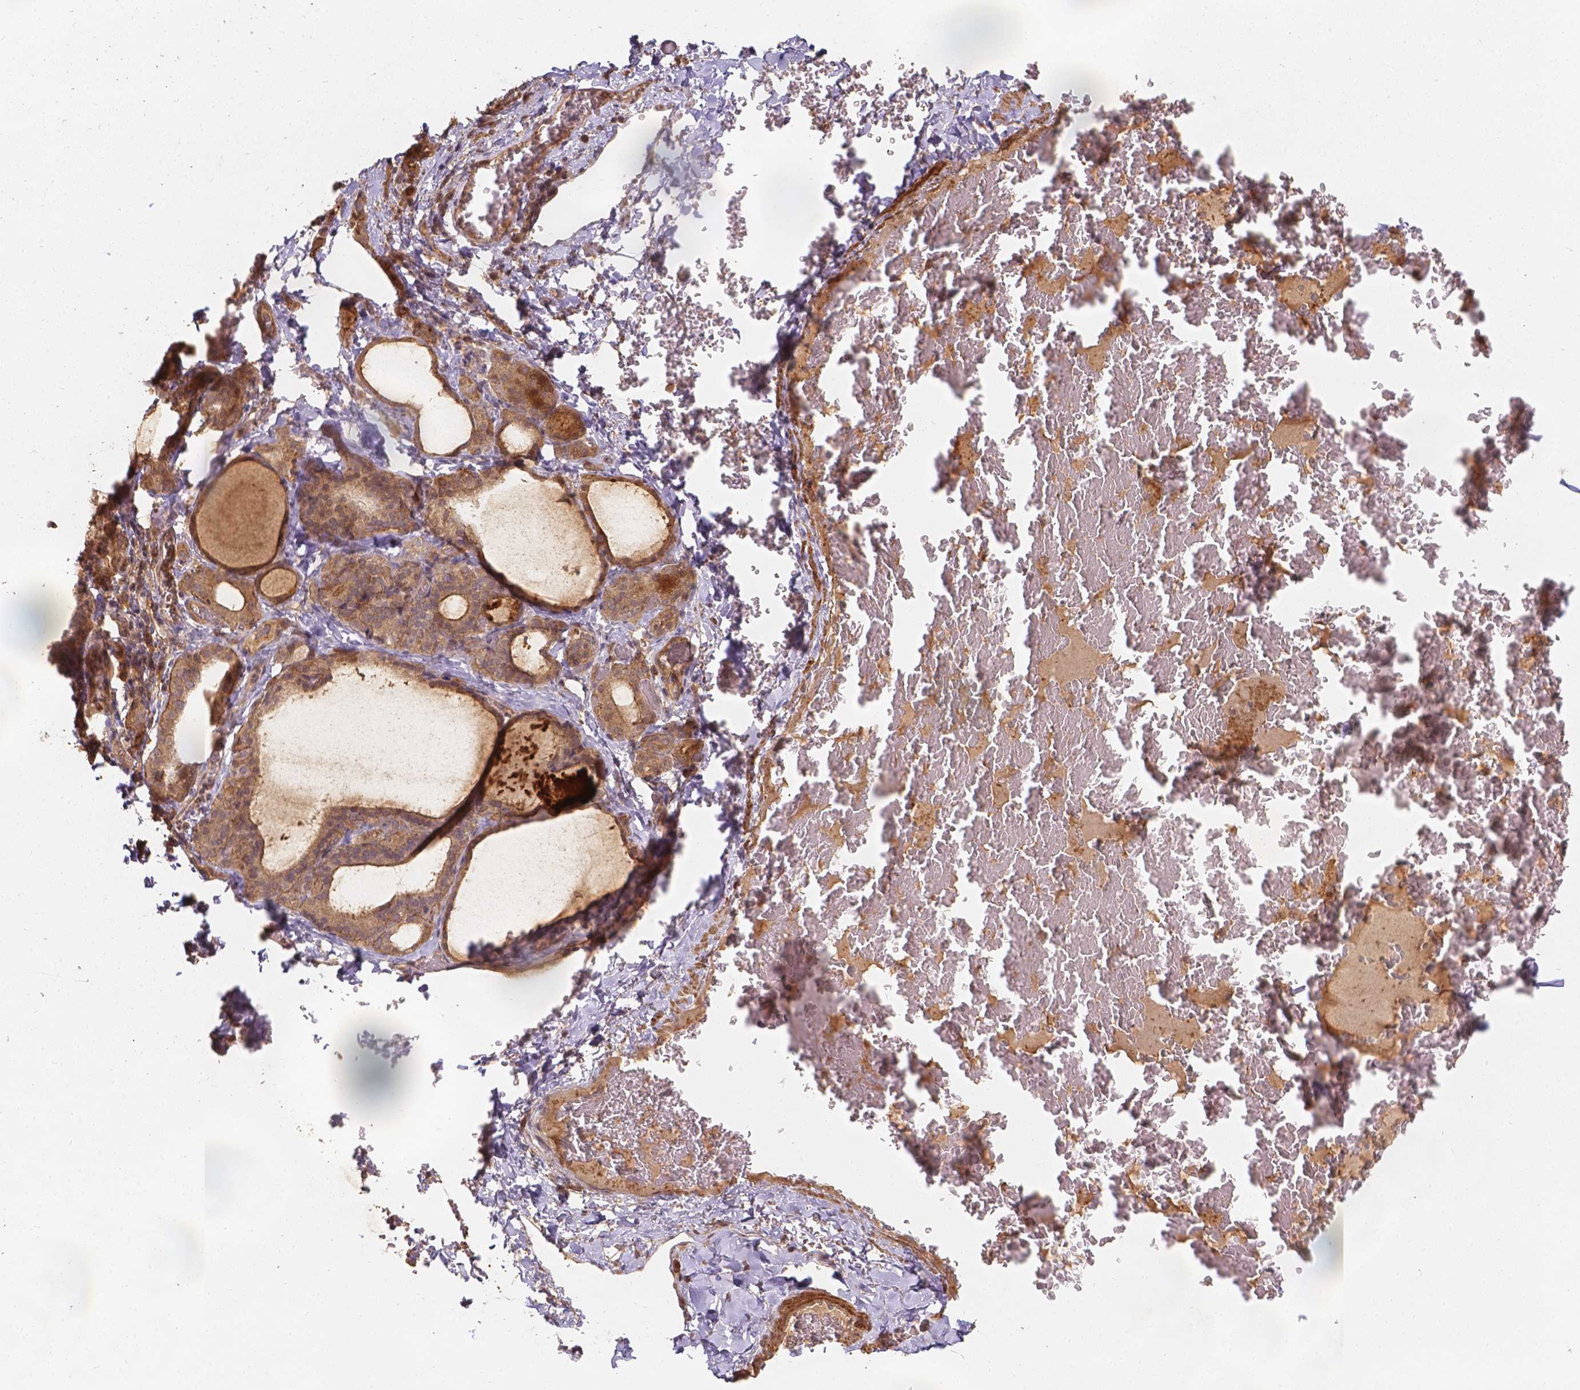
{"staining": {"intensity": "moderate", "quantity": ">75%", "location": "cytoplasmic/membranous"}, "tissue": "thyroid gland", "cell_type": "Glandular cells", "image_type": "normal", "snomed": [{"axis": "morphology", "description": "Normal tissue, NOS"}, {"axis": "morphology", "description": "Hyperplasia, NOS"}, {"axis": "topography", "description": "Thyroid gland"}], "caption": "The photomicrograph displays staining of benign thyroid gland, revealing moderate cytoplasmic/membranous protein expression (brown color) within glandular cells. Using DAB (3,3'-diaminobenzidine) (brown) and hematoxylin (blue) stains, captured at high magnification using brightfield microscopy.", "gene": "XPR1", "patient": {"sex": "female", "age": 27}}